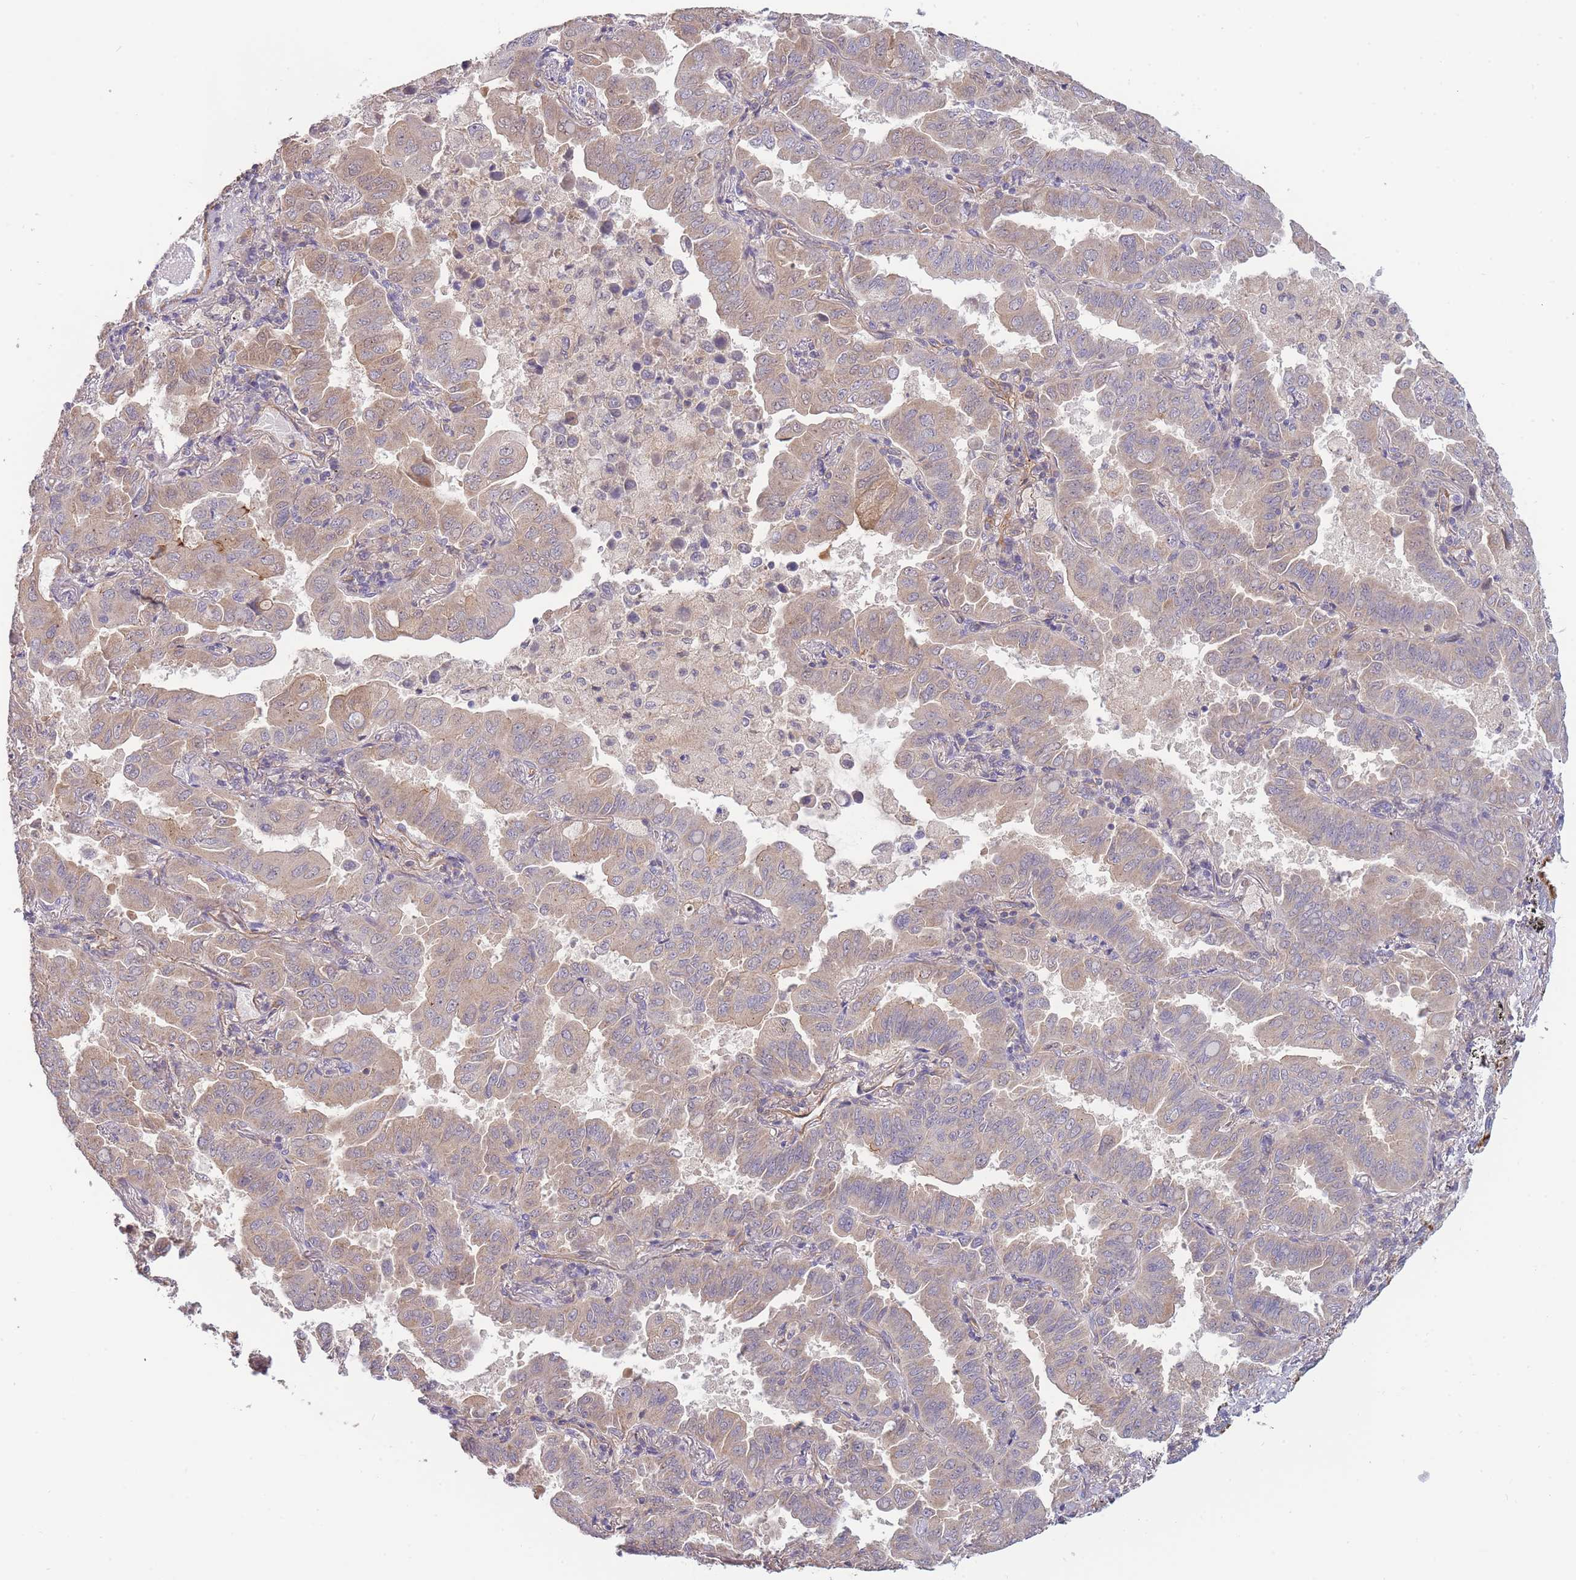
{"staining": {"intensity": "weak", "quantity": "<25%", "location": "cytoplasmic/membranous"}, "tissue": "lung cancer", "cell_type": "Tumor cells", "image_type": "cancer", "snomed": [{"axis": "morphology", "description": "Adenocarcinoma, NOS"}, {"axis": "topography", "description": "Lung"}], "caption": "This is a histopathology image of immunohistochemistry staining of lung adenocarcinoma, which shows no staining in tumor cells.", "gene": "NDUFAF5", "patient": {"sex": "male", "age": 64}}